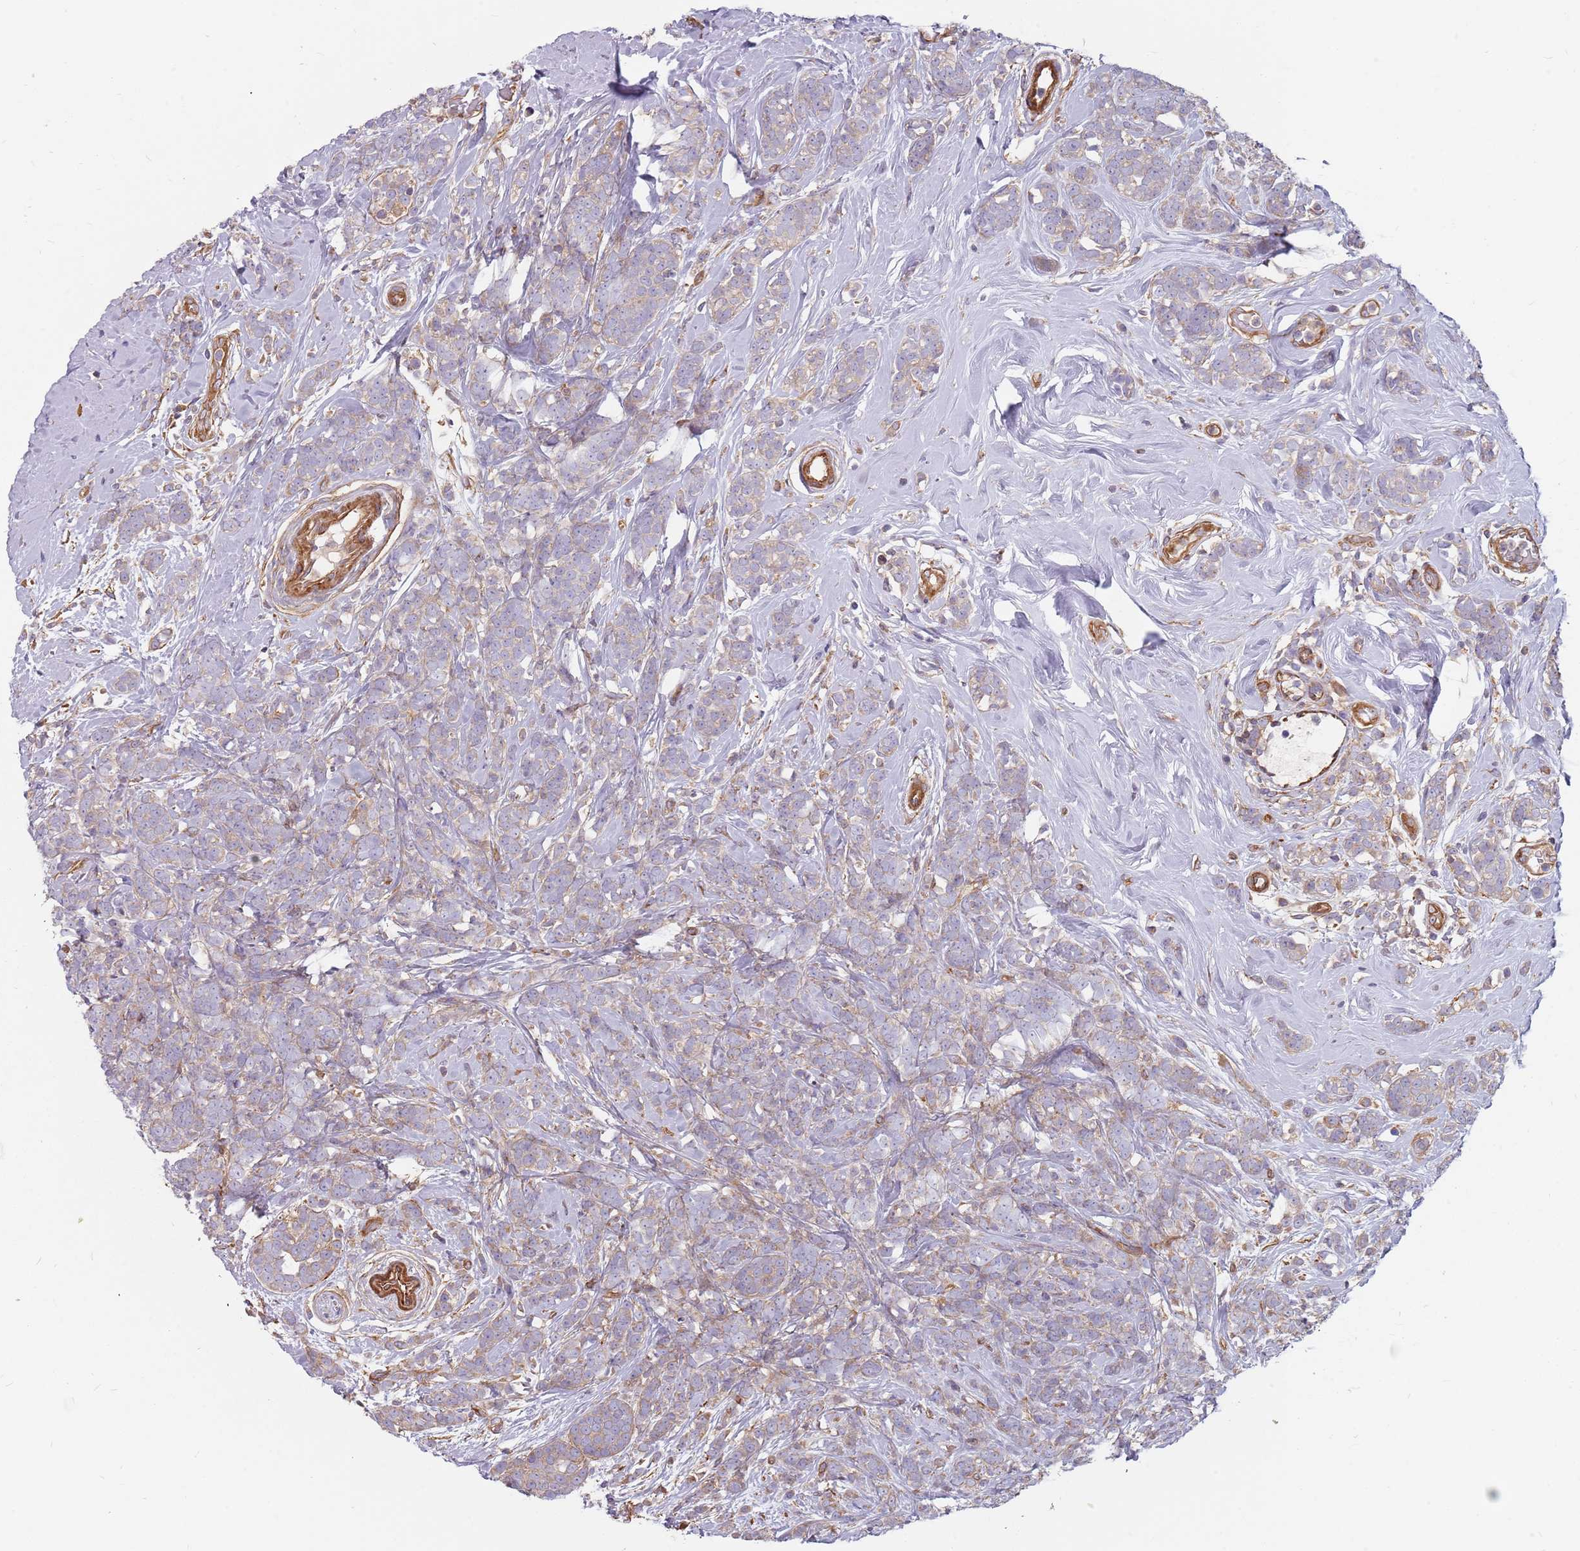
{"staining": {"intensity": "negative", "quantity": "none", "location": "none"}, "tissue": "breast cancer", "cell_type": "Tumor cells", "image_type": "cancer", "snomed": [{"axis": "morphology", "description": "Lobular carcinoma"}, {"axis": "topography", "description": "Breast"}], "caption": "Tumor cells are negative for protein expression in human breast lobular carcinoma.", "gene": "SPDL1", "patient": {"sex": "female", "age": 58}}